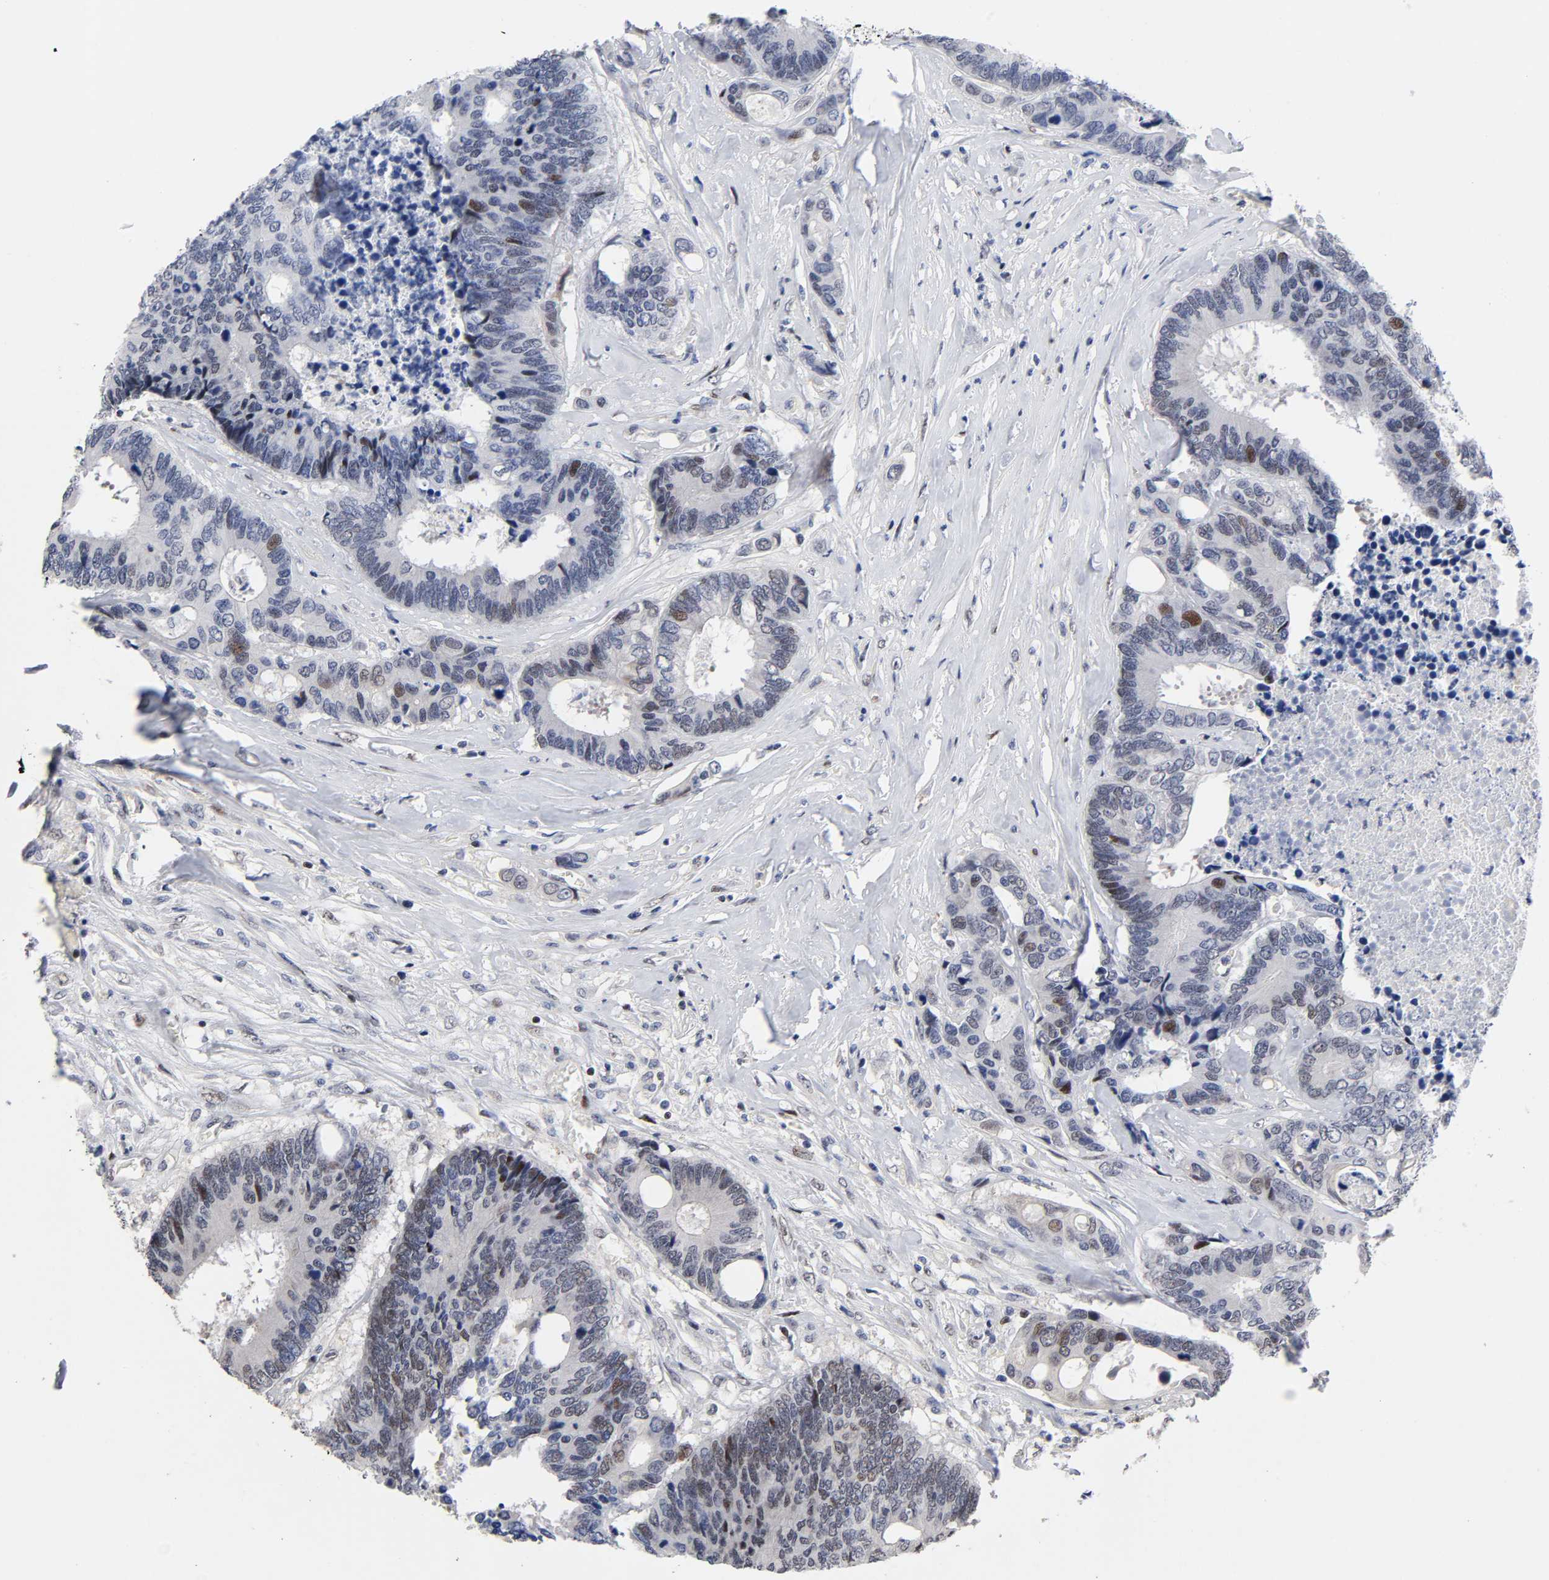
{"staining": {"intensity": "strong", "quantity": "<25%", "location": "nuclear"}, "tissue": "colorectal cancer", "cell_type": "Tumor cells", "image_type": "cancer", "snomed": [{"axis": "morphology", "description": "Adenocarcinoma, NOS"}, {"axis": "topography", "description": "Rectum"}], "caption": "A histopathology image of colorectal adenocarcinoma stained for a protein displays strong nuclear brown staining in tumor cells.", "gene": "STK38", "patient": {"sex": "male", "age": 55}}